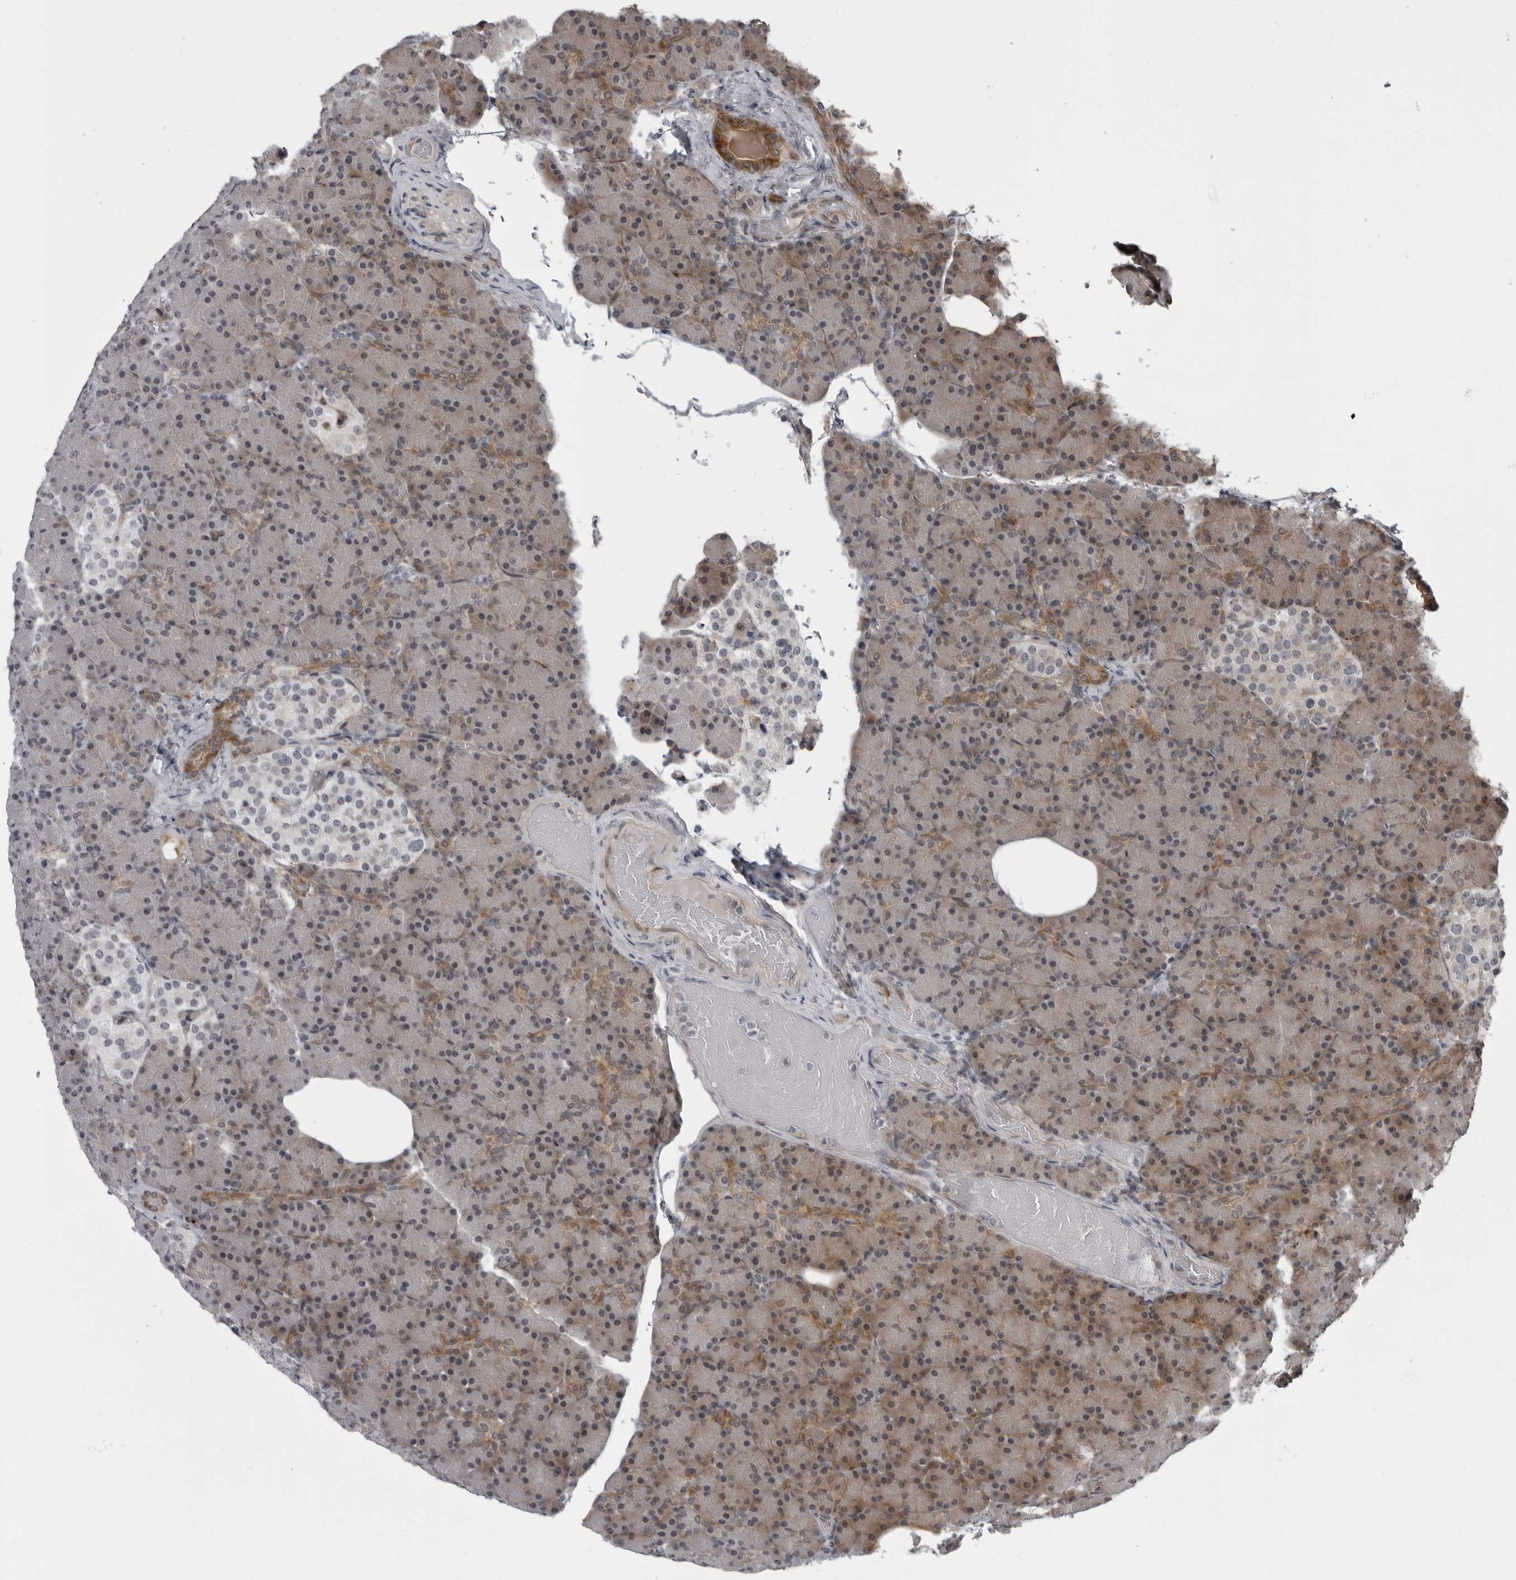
{"staining": {"intensity": "moderate", "quantity": "<25%", "location": "cytoplasmic/membranous,nuclear"}, "tissue": "pancreas", "cell_type": "Exocrine glandular cells", "image_type": "normal", "snomed": [{"axis": "morphology", "description": "Normal tissue, NOS"}, {"axis": "topography", "description": "Pancreas"}], "caption": "Moderate cytoplasmic/membranous,nuclear positivity is seen in about <25% of exocrine glandular cells in normal pancreas.", "gene": "FAM102B", "patient": {"sex": "female", "age": 43}}